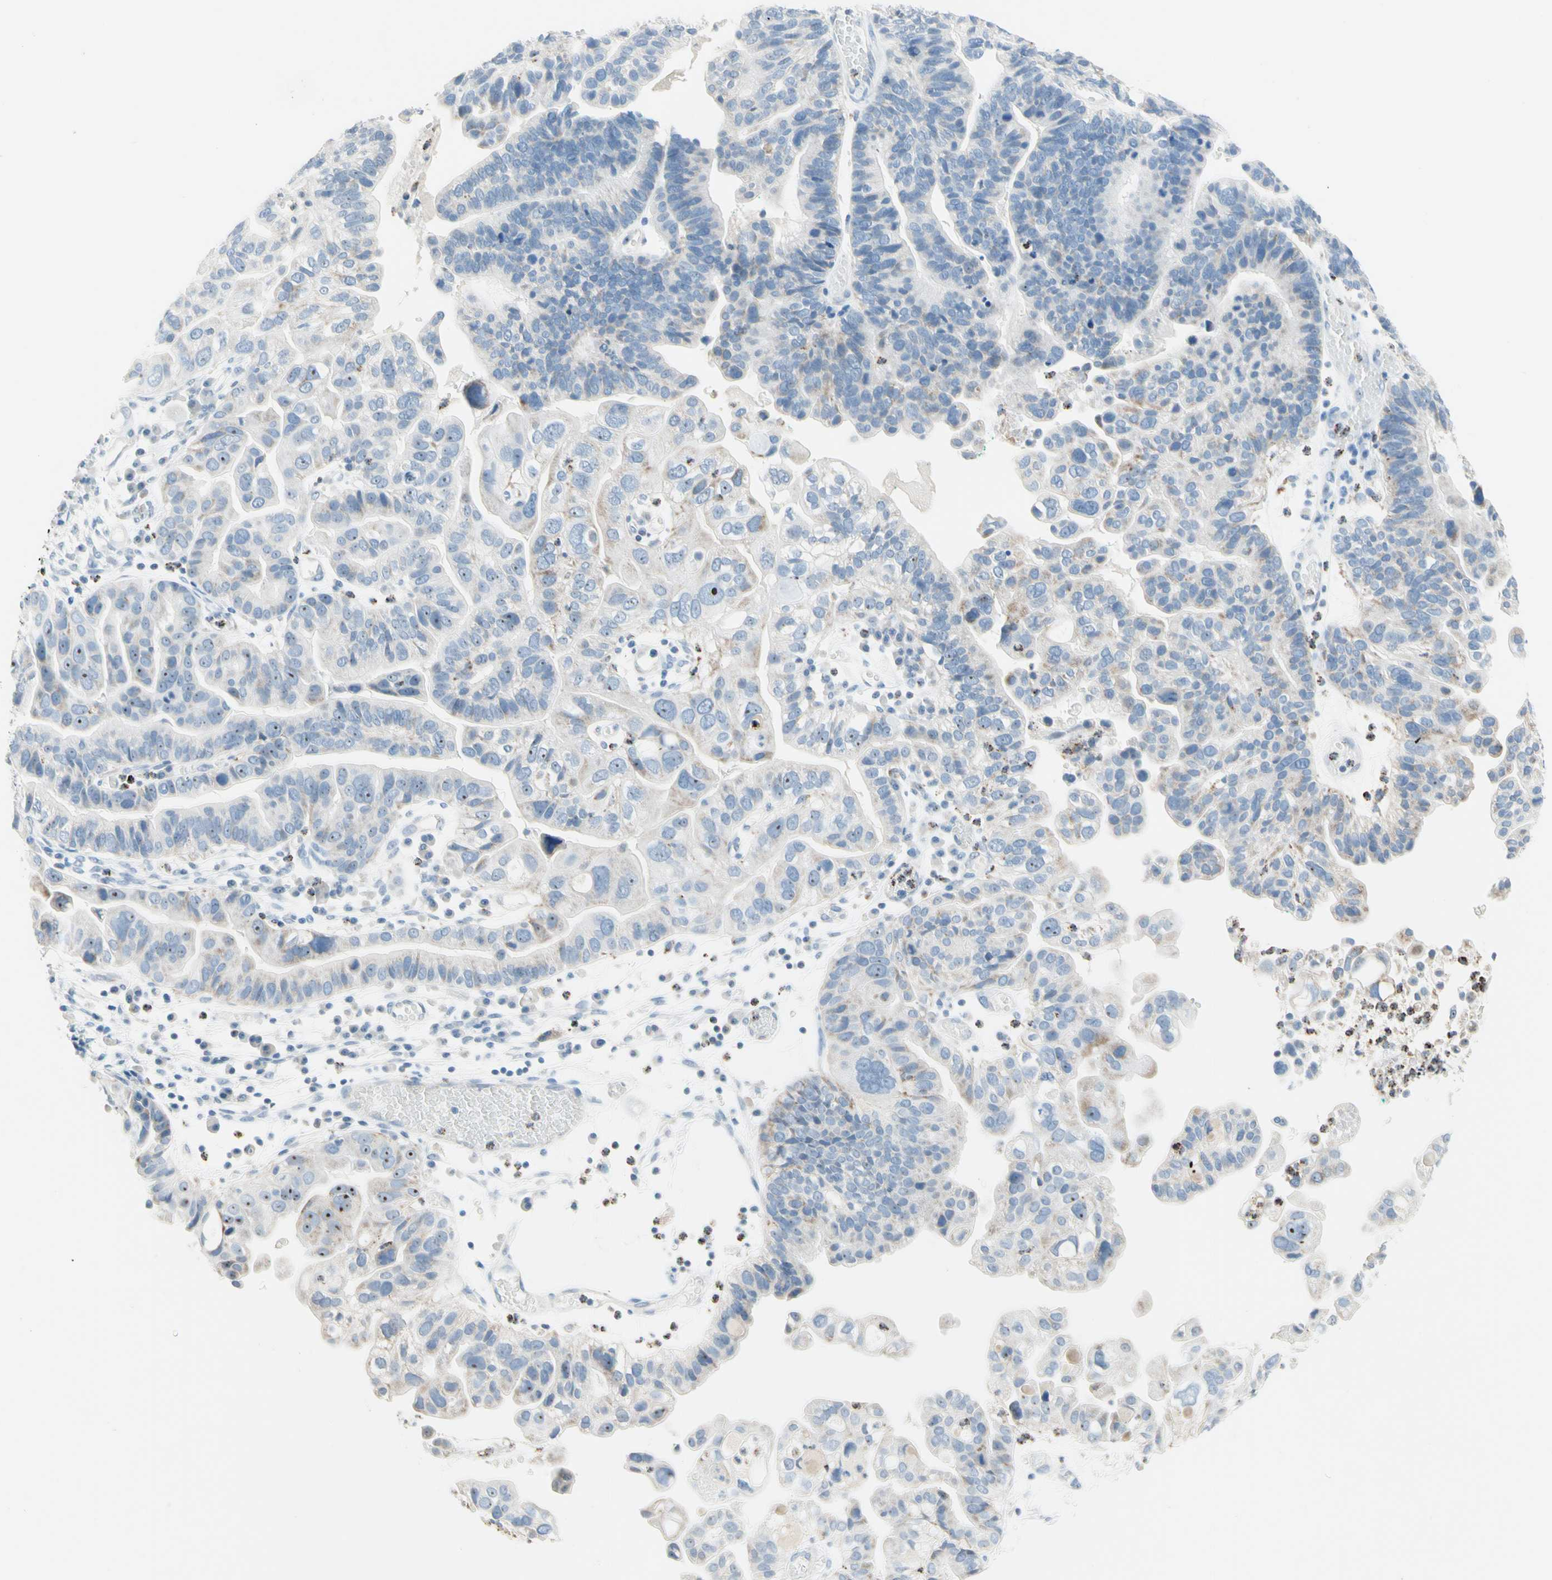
{"staining": {"intensity": "weak", "quantity": "<25%", "location": "nuclear"}, "tissue": "ovarian cancer", "cell_type": "Tumor cells", "image_type": "cancer", "snomed": [{"axis": "morphology", "description": "Cystadenocarcinoma, serous, NOS"}, {"axis": "topography", "description": "Ovary"}], "caption": "DAB immunohistochemical staining of ovarian serous cystadenocarcinoma exhibits no significant positivity in tumor cells. (Brightfield microscopy of DAB (3,3'-diaminobenzidine) immunohistochemistry at high magnification).", "gene": "CYSLTR1", "patient": {"sex": "female", "age": 56}}